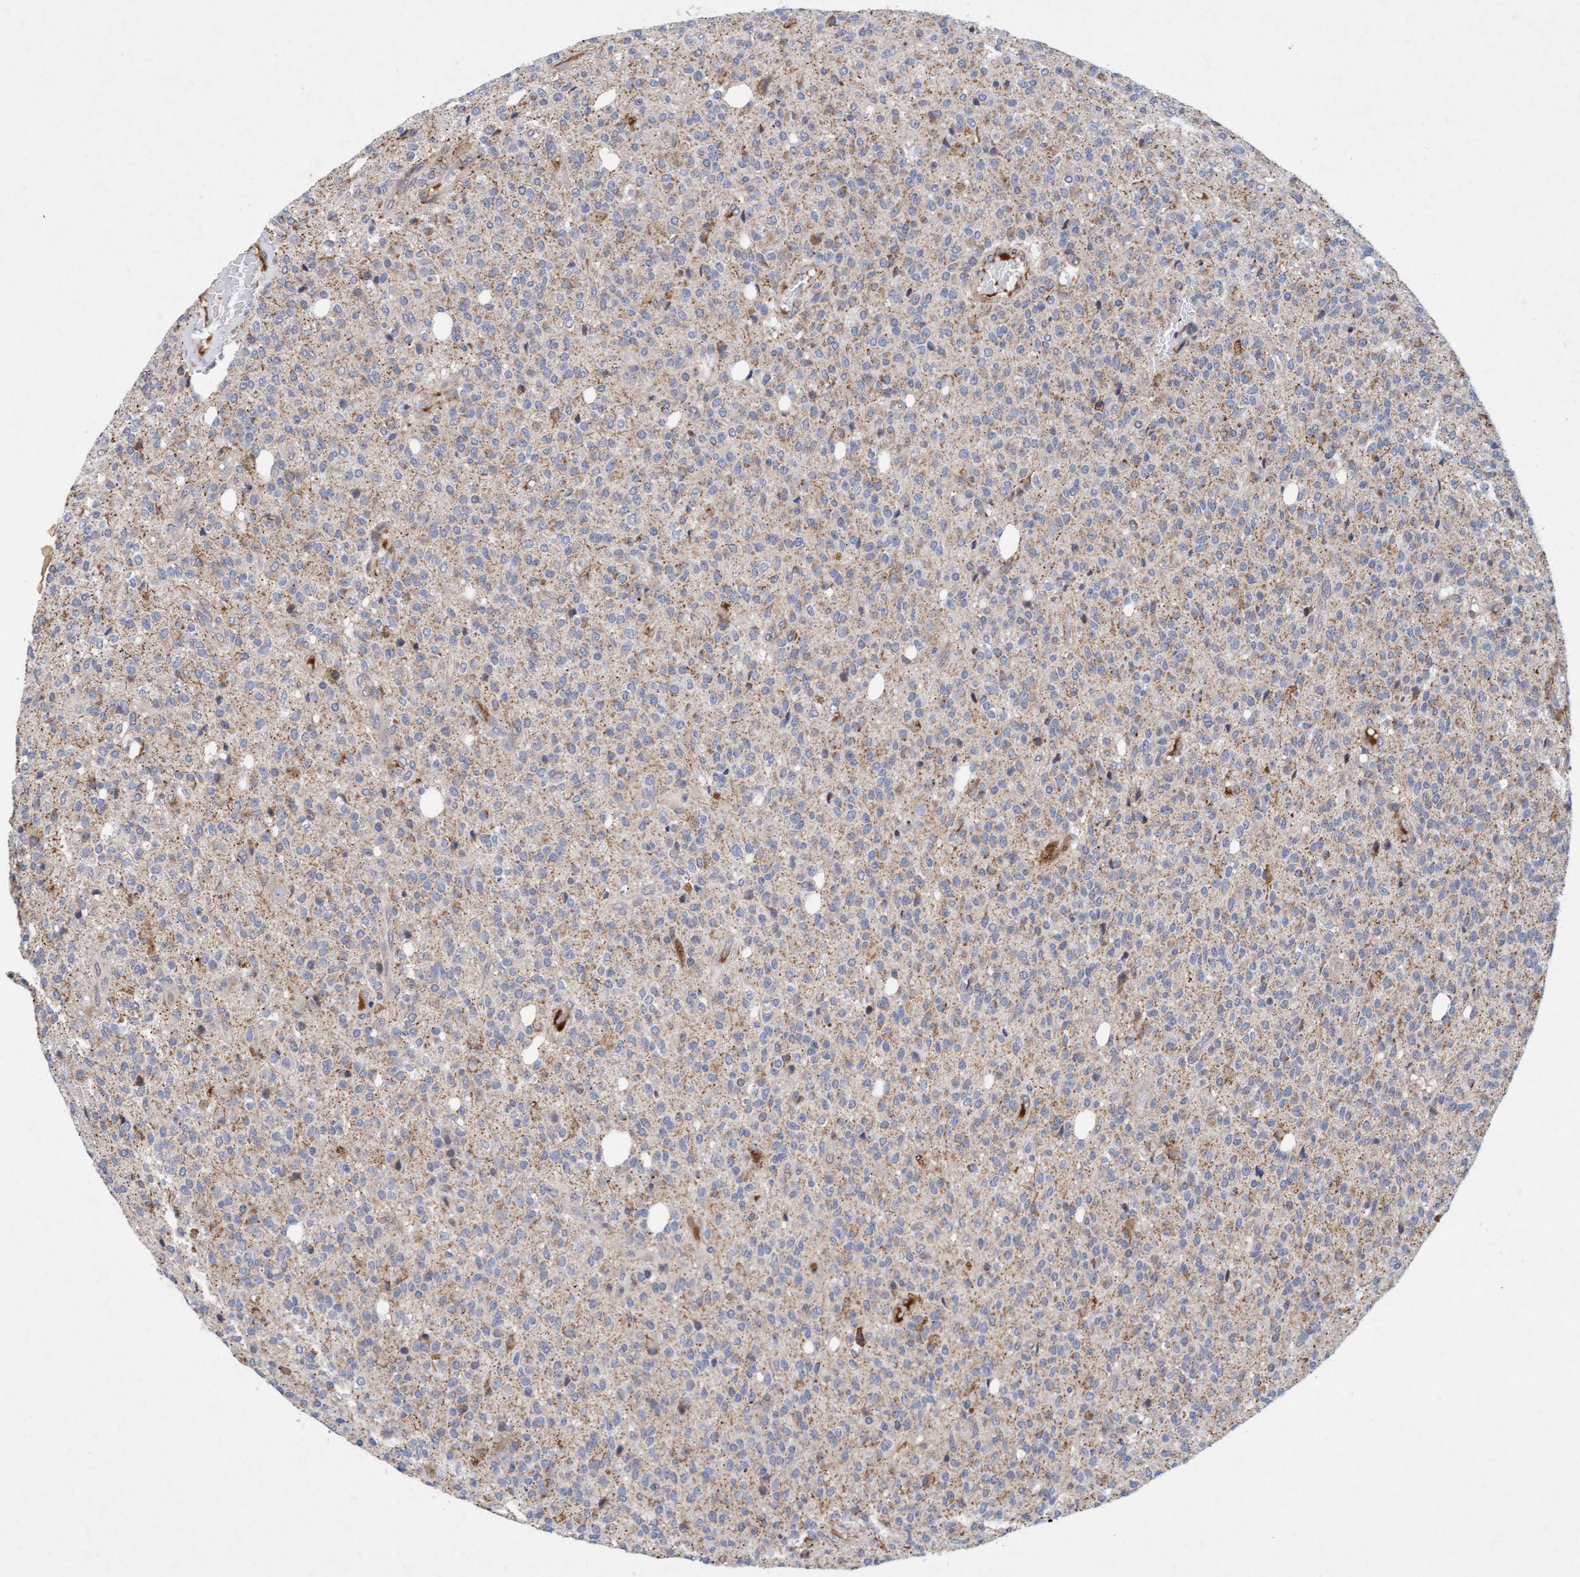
{"staining": {"intensity": "weak", "quantity": "25%-75%", "location": "cytoplasmic/membranous"}, "tissue": "glioma", "cell_type": "Tumor cells", "image_type": "cancer", "snomed": [{"axis": "morphology", "description": "Glioma, malignant, High grade"}, {"axis": "topography", "description": "Brain"}], "caption": "Immunohistochemistry histopathology image of human glioma stained for a protein (brown), which shows low levels of weak cytoplasmic/membranous staining in about 25%-75% of tumor cells.", "gene": "TMEM70", "patient": {"sex": "male", "age": 34}}